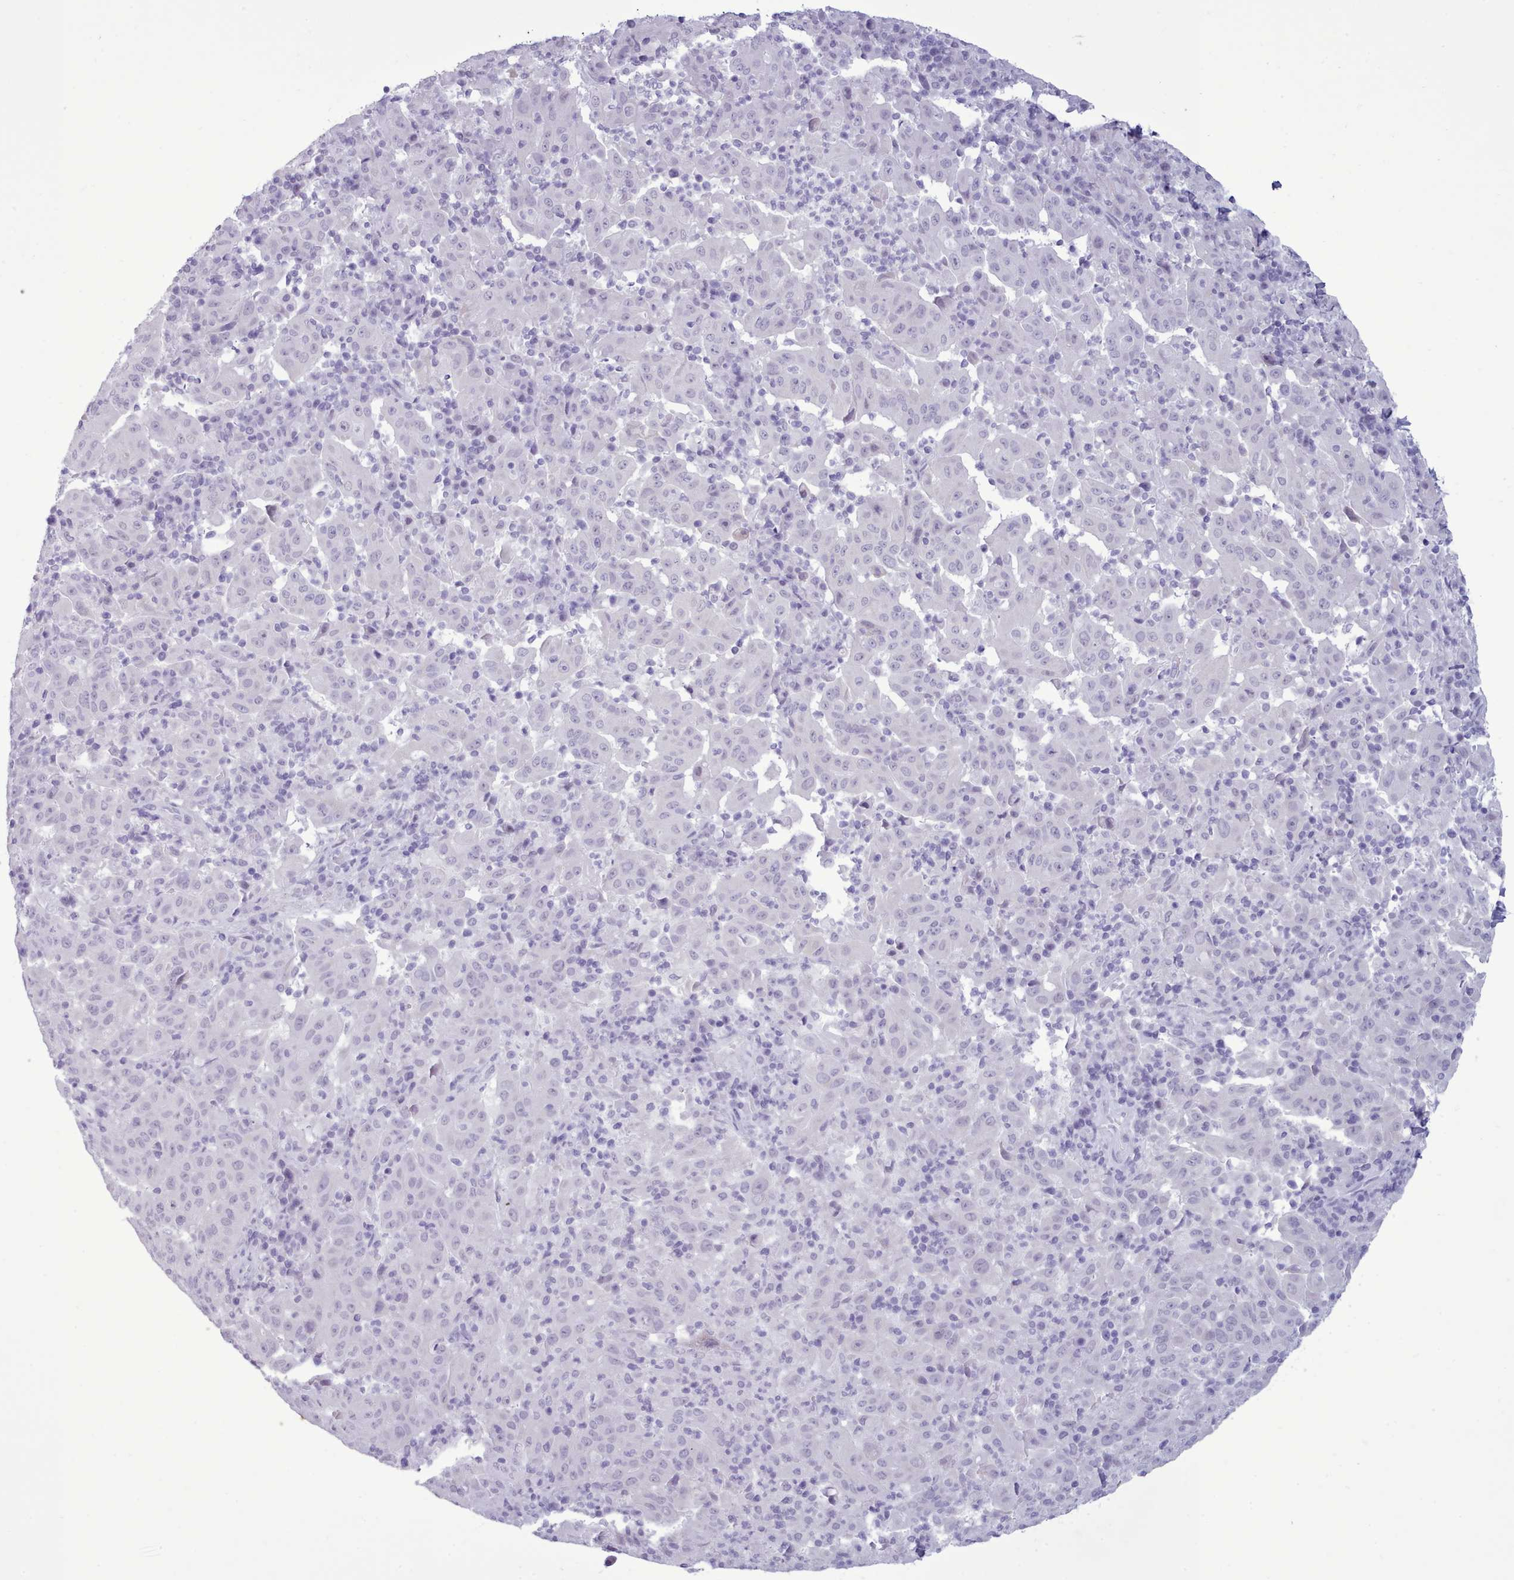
{"staining": {"intensity": "negative", "quantity": "none", "location": "none"}, "tissue": "pancreatic cancer", "cell_type": "Tumor cells", "image_type": "cancer", "snomed": [{"axis": "morphology", "description": "Adenocarcinoma, NOS"}, {"axis": "topography", "description": "Pancreas"}], "caption": "A high-resolution histopathology image shows IHC staining of pancreatic adenocarcinoma, which displays no significant positivity in tumor cells.", "gene": "FBXO48", "patient": {"sex": "male", "age": 63}}